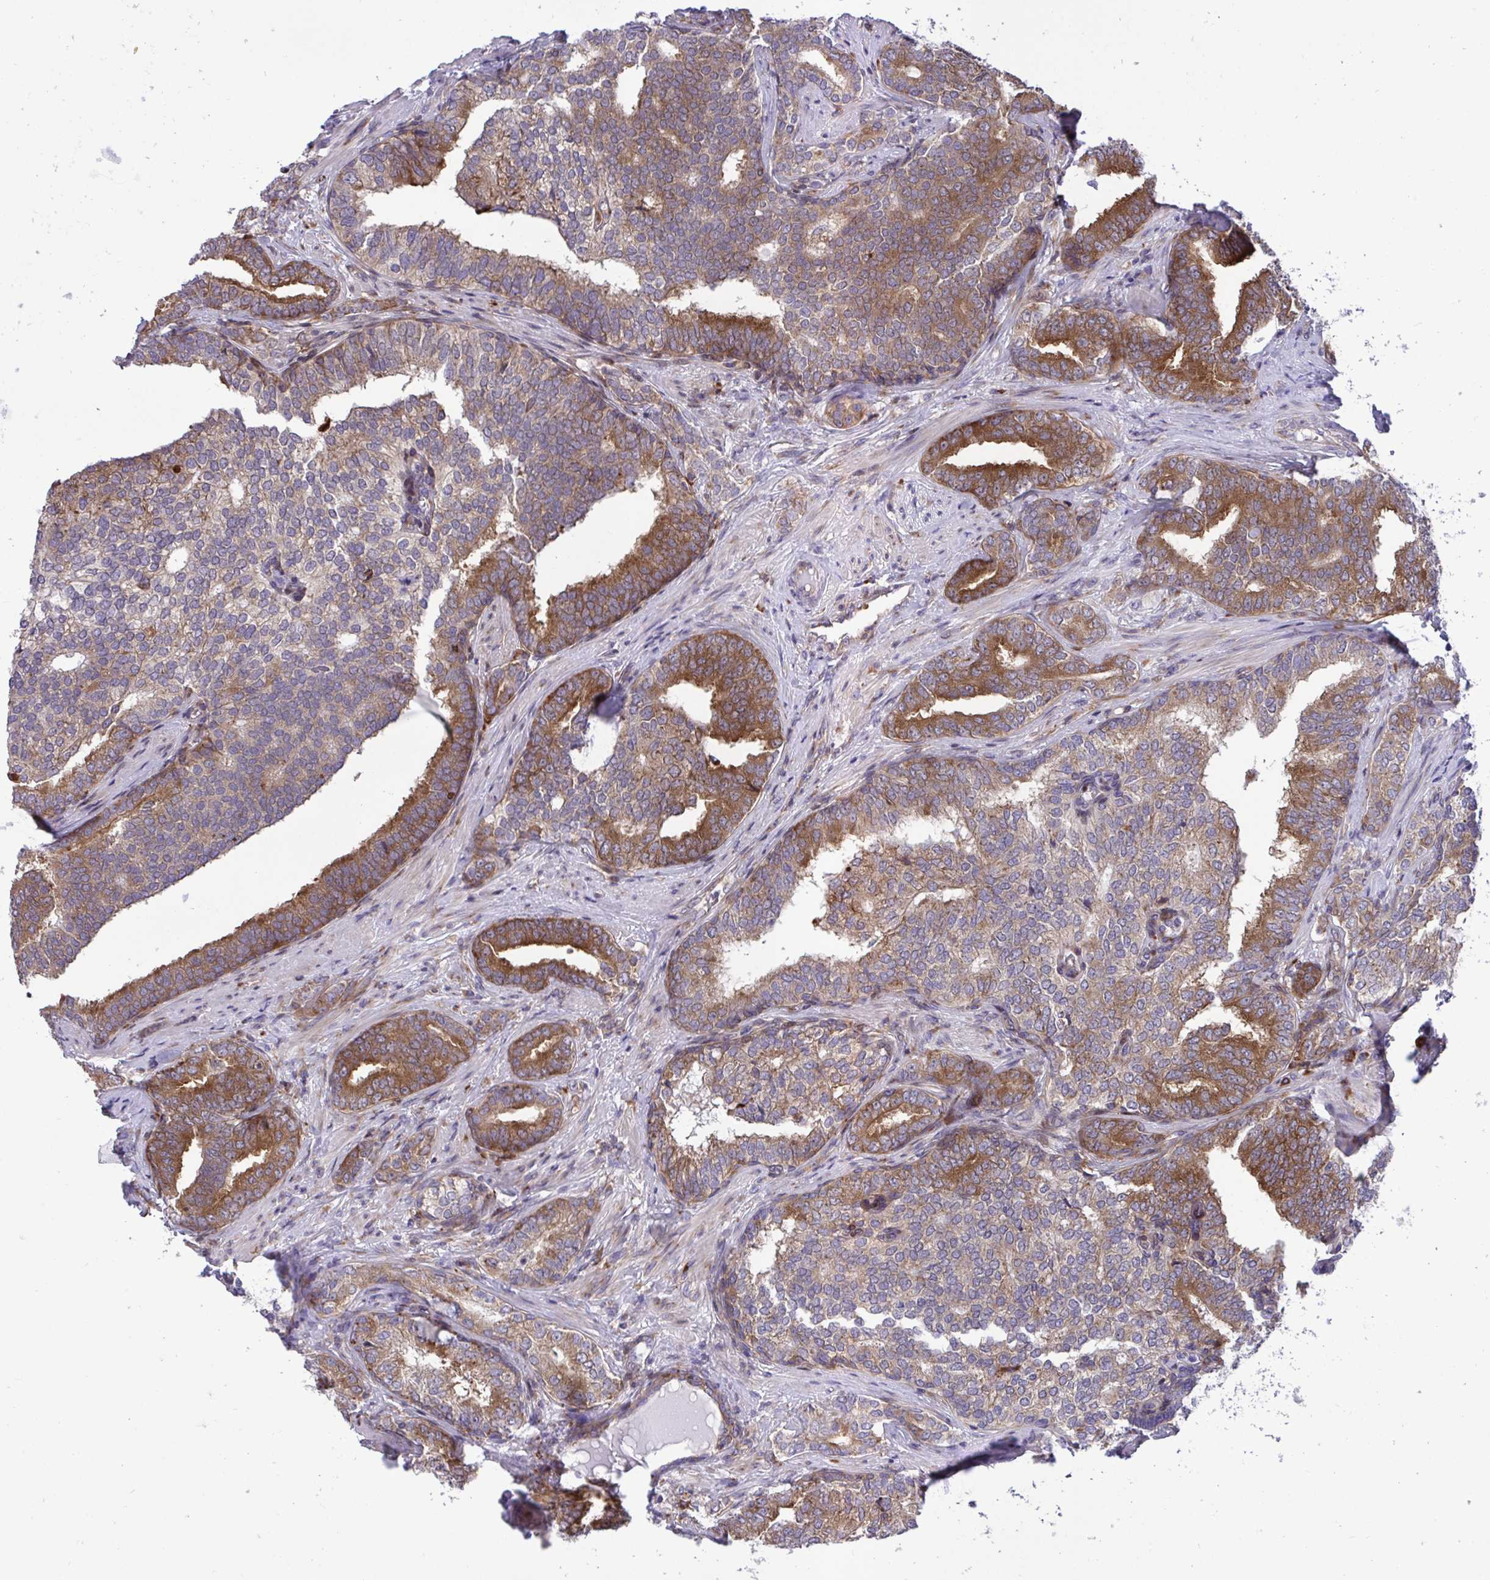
{"staining": {"intensity": "moderate", "quantity": ">75%", "location": "cytoplasmic/membranous"}, "tissue": "prostate cancer", "cell_type": "Tumor cells", "image_type": "cancer", "snomed": [{"axis": "morphology", "description": "Adenocarcinoma, High grade"}, {"axis": "topography", "description": "Prostate"}], "caption": "Immunohistochemistry photomicrograph of neoplastic tissue: human prostate cancer stained using IHC displays medium levels of moderate protein expression localized specifically in the cytoplasmic/membranous of tumor cells, appearing as a cytoplasmic/membranous brown color.", "gene": "RPS15", "patient": {"sex": "male", "age": 72}}